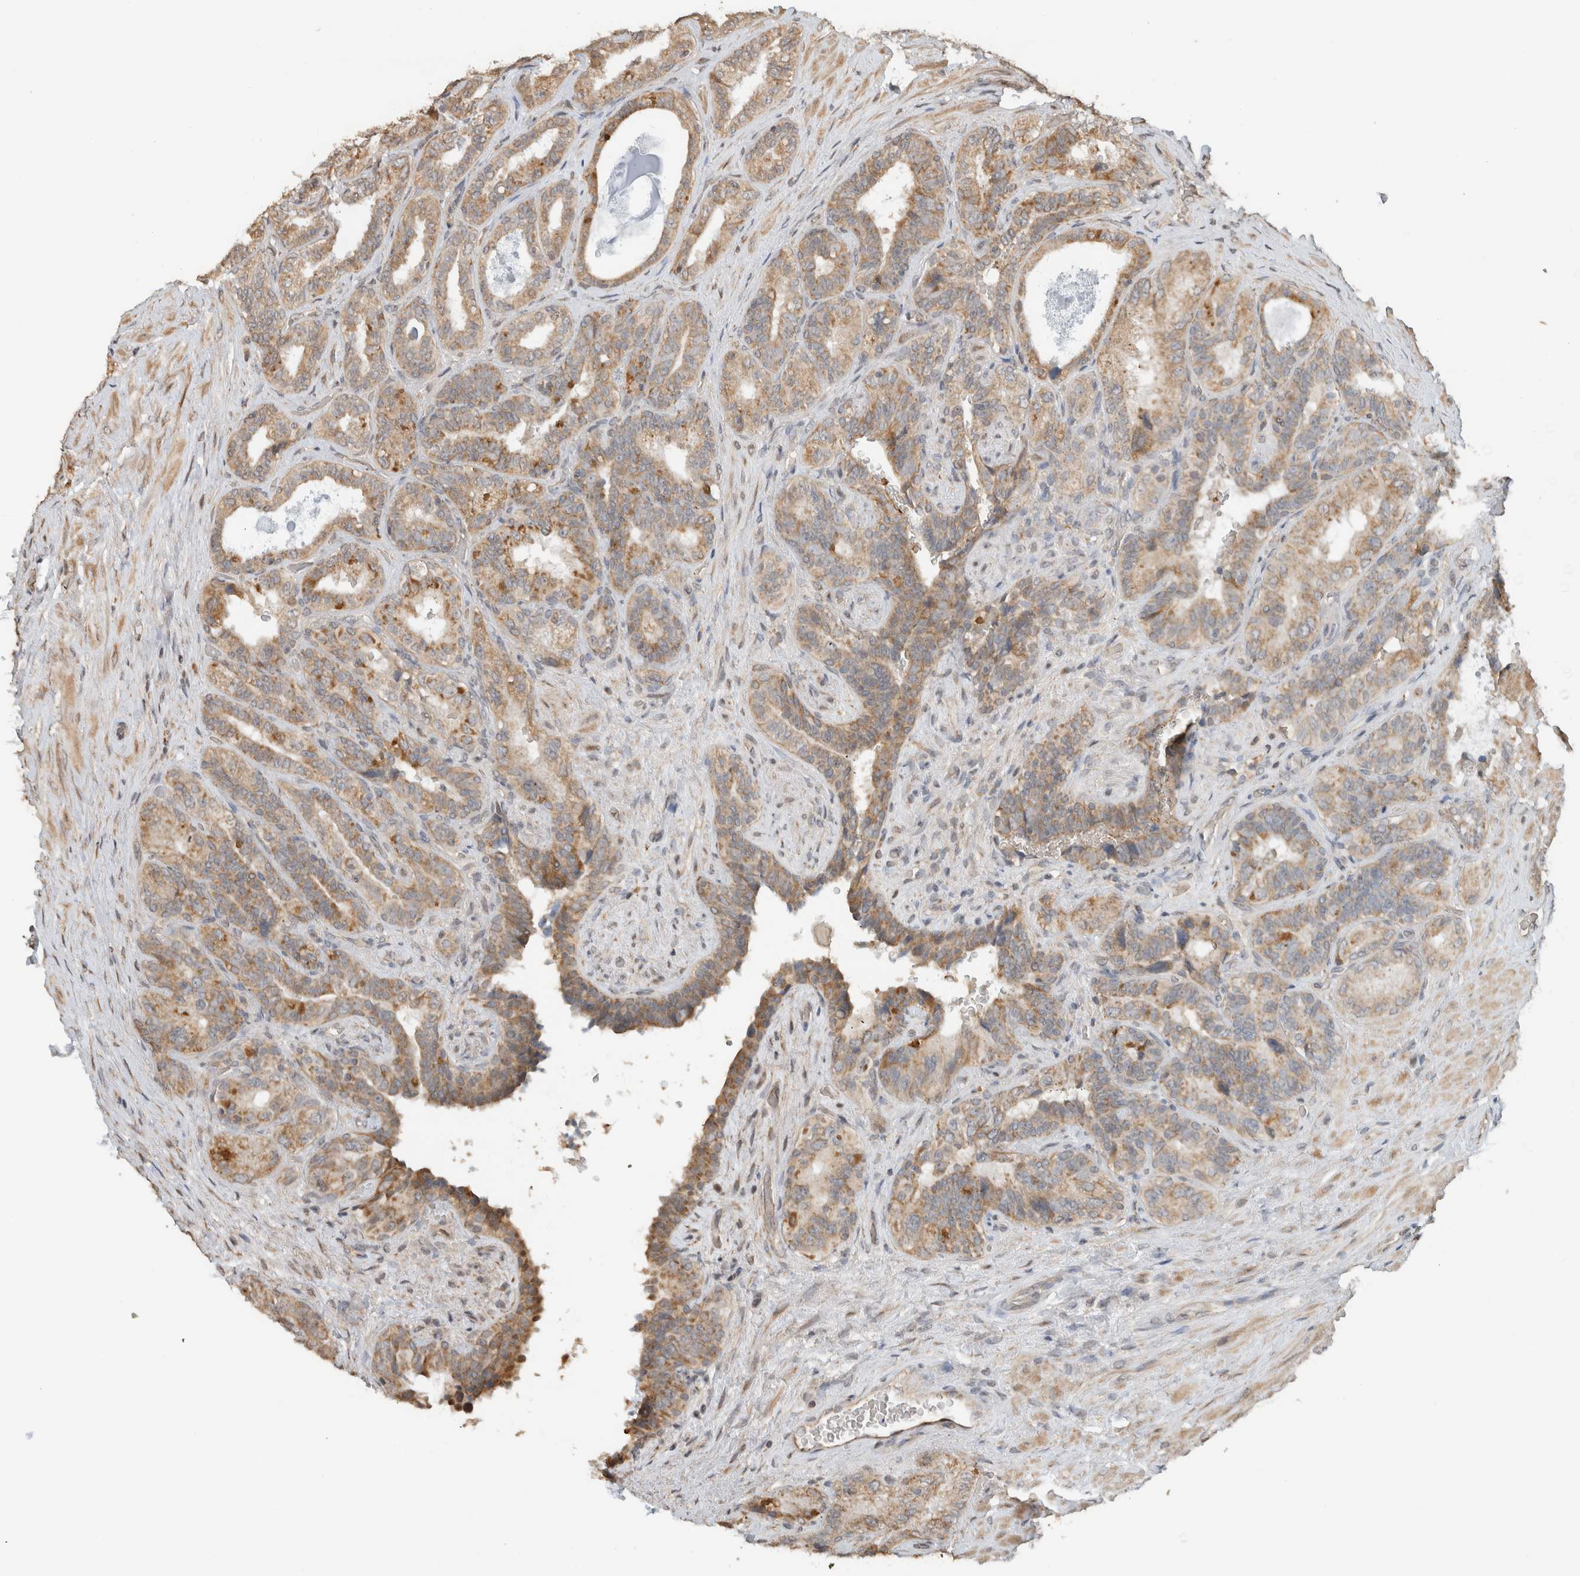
{"staining": {"intensity": "moderate", "quantity": ">75%", "location": "cytoplasmic/membranous"}, "tissue": "seminal vesicle", "cell_type": "Glandular cells", "image_type": "normal", "snomed": [{"axis": "morphology", "description": "Normal tissue, NOS"}, {"axis": "topography", "description": "Prostate"}, {"axis": "topography", "description": "Seminal veicle"}], "caption": "An immunohistochemistry (IHC) histopathology image of benign tissue is shown. Protein staining in brown highlights moderate cytoplasmic/membranous positivity in seminal vesicle within glandular cells.", "gene": "GINS4", "patient": {"sex": "male", "age": 67}}